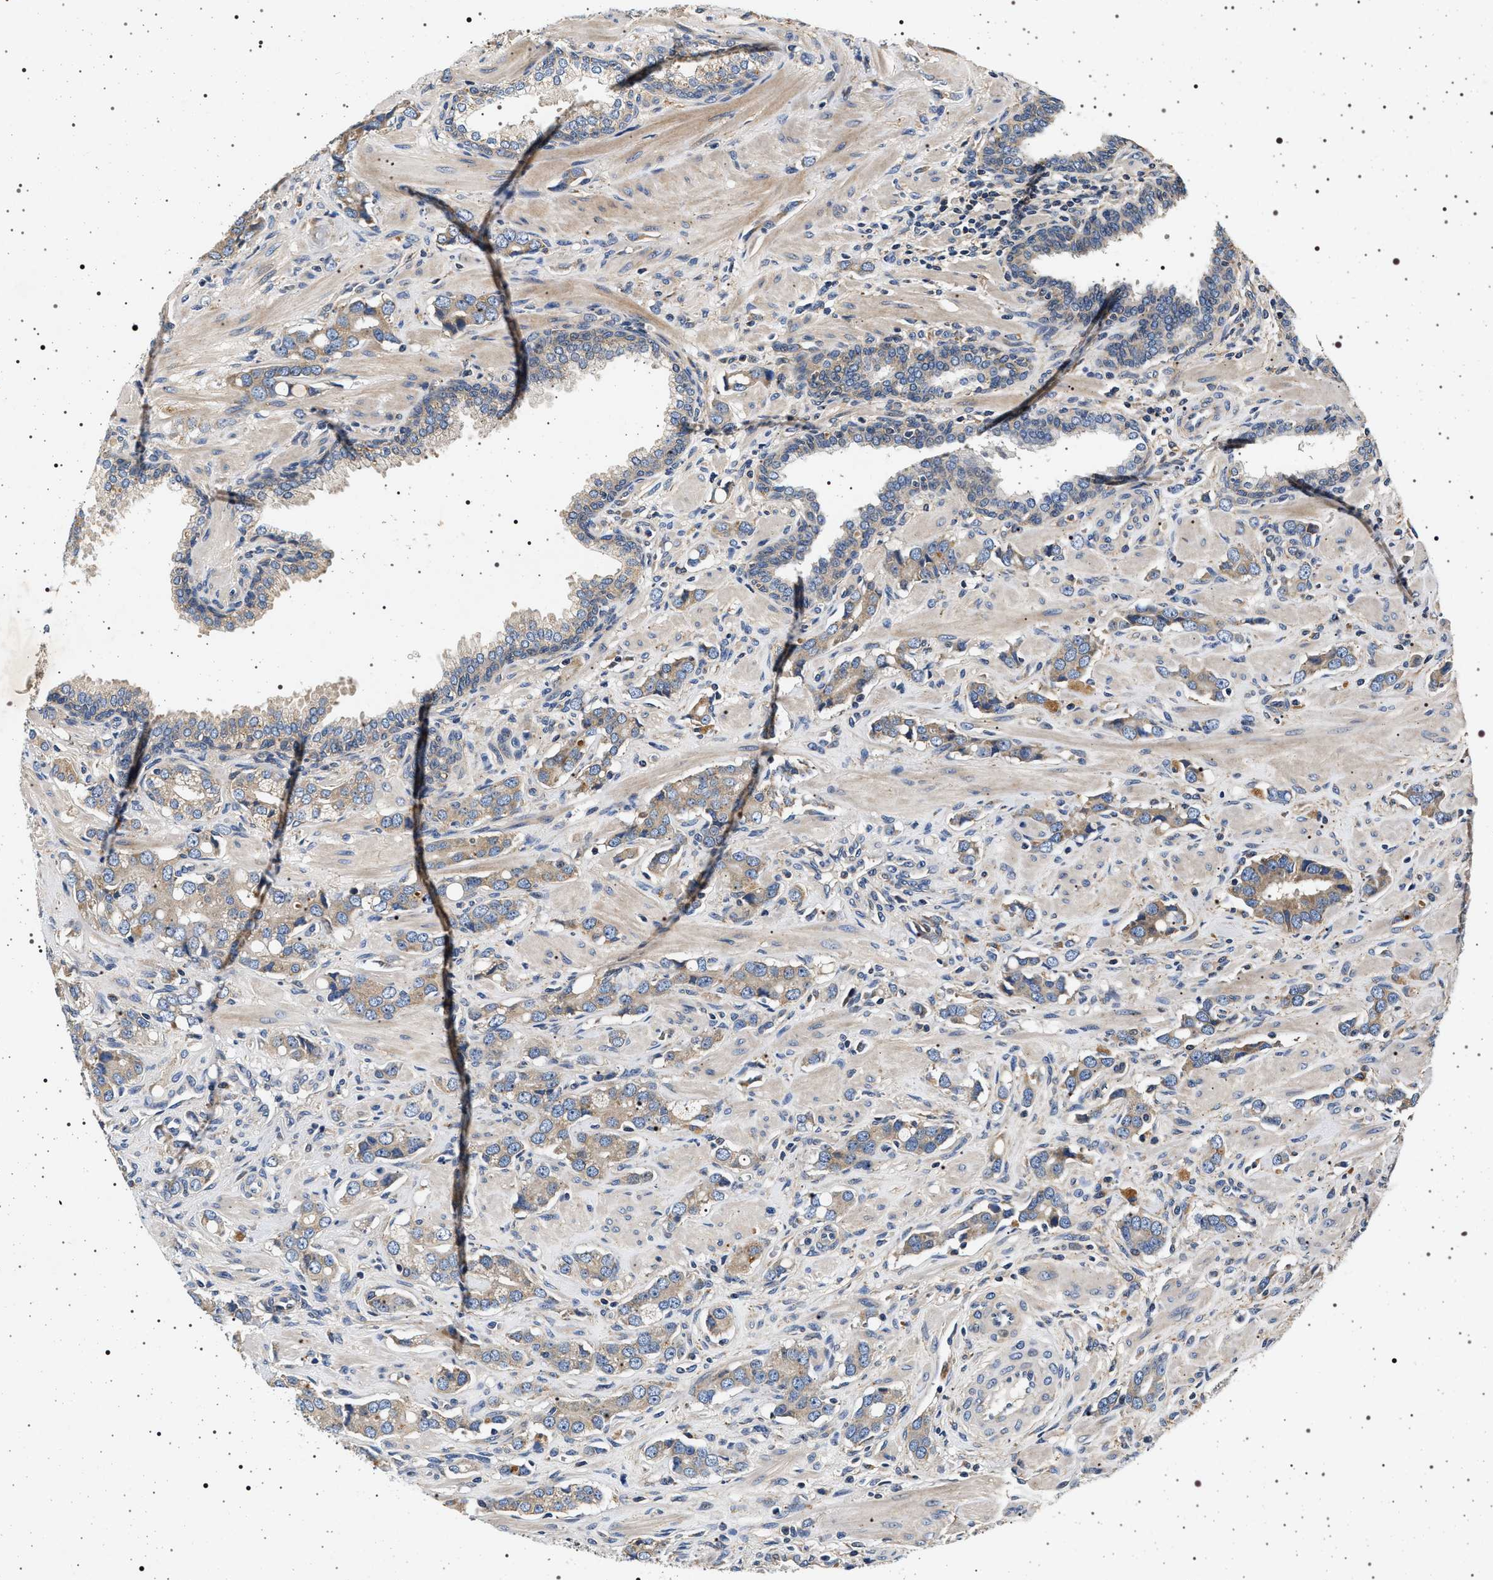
{"staining": {"intensity": "weak", "quantity": ">75%", "location": "cytoplasmic/membranous"}, "tissue": "prostate cancer", "cell_type": "Tumor cells", "image_type": "cancer", "snomed": [{"axis": "morphology", "description": "Adenocarcinoma, High grade"}, {"axis": "topography", "description": "Prostate"}], "caption": "This histopathology image reveals immunohistochemistry (IHC) staining of prostate adenocarcinoma (high-grade), with low weak cytoplasmic/membranous staining in about >75% of tumor cells.", "gene": "DCBLD2", "patient": {"sex": "male", "age": 52}}